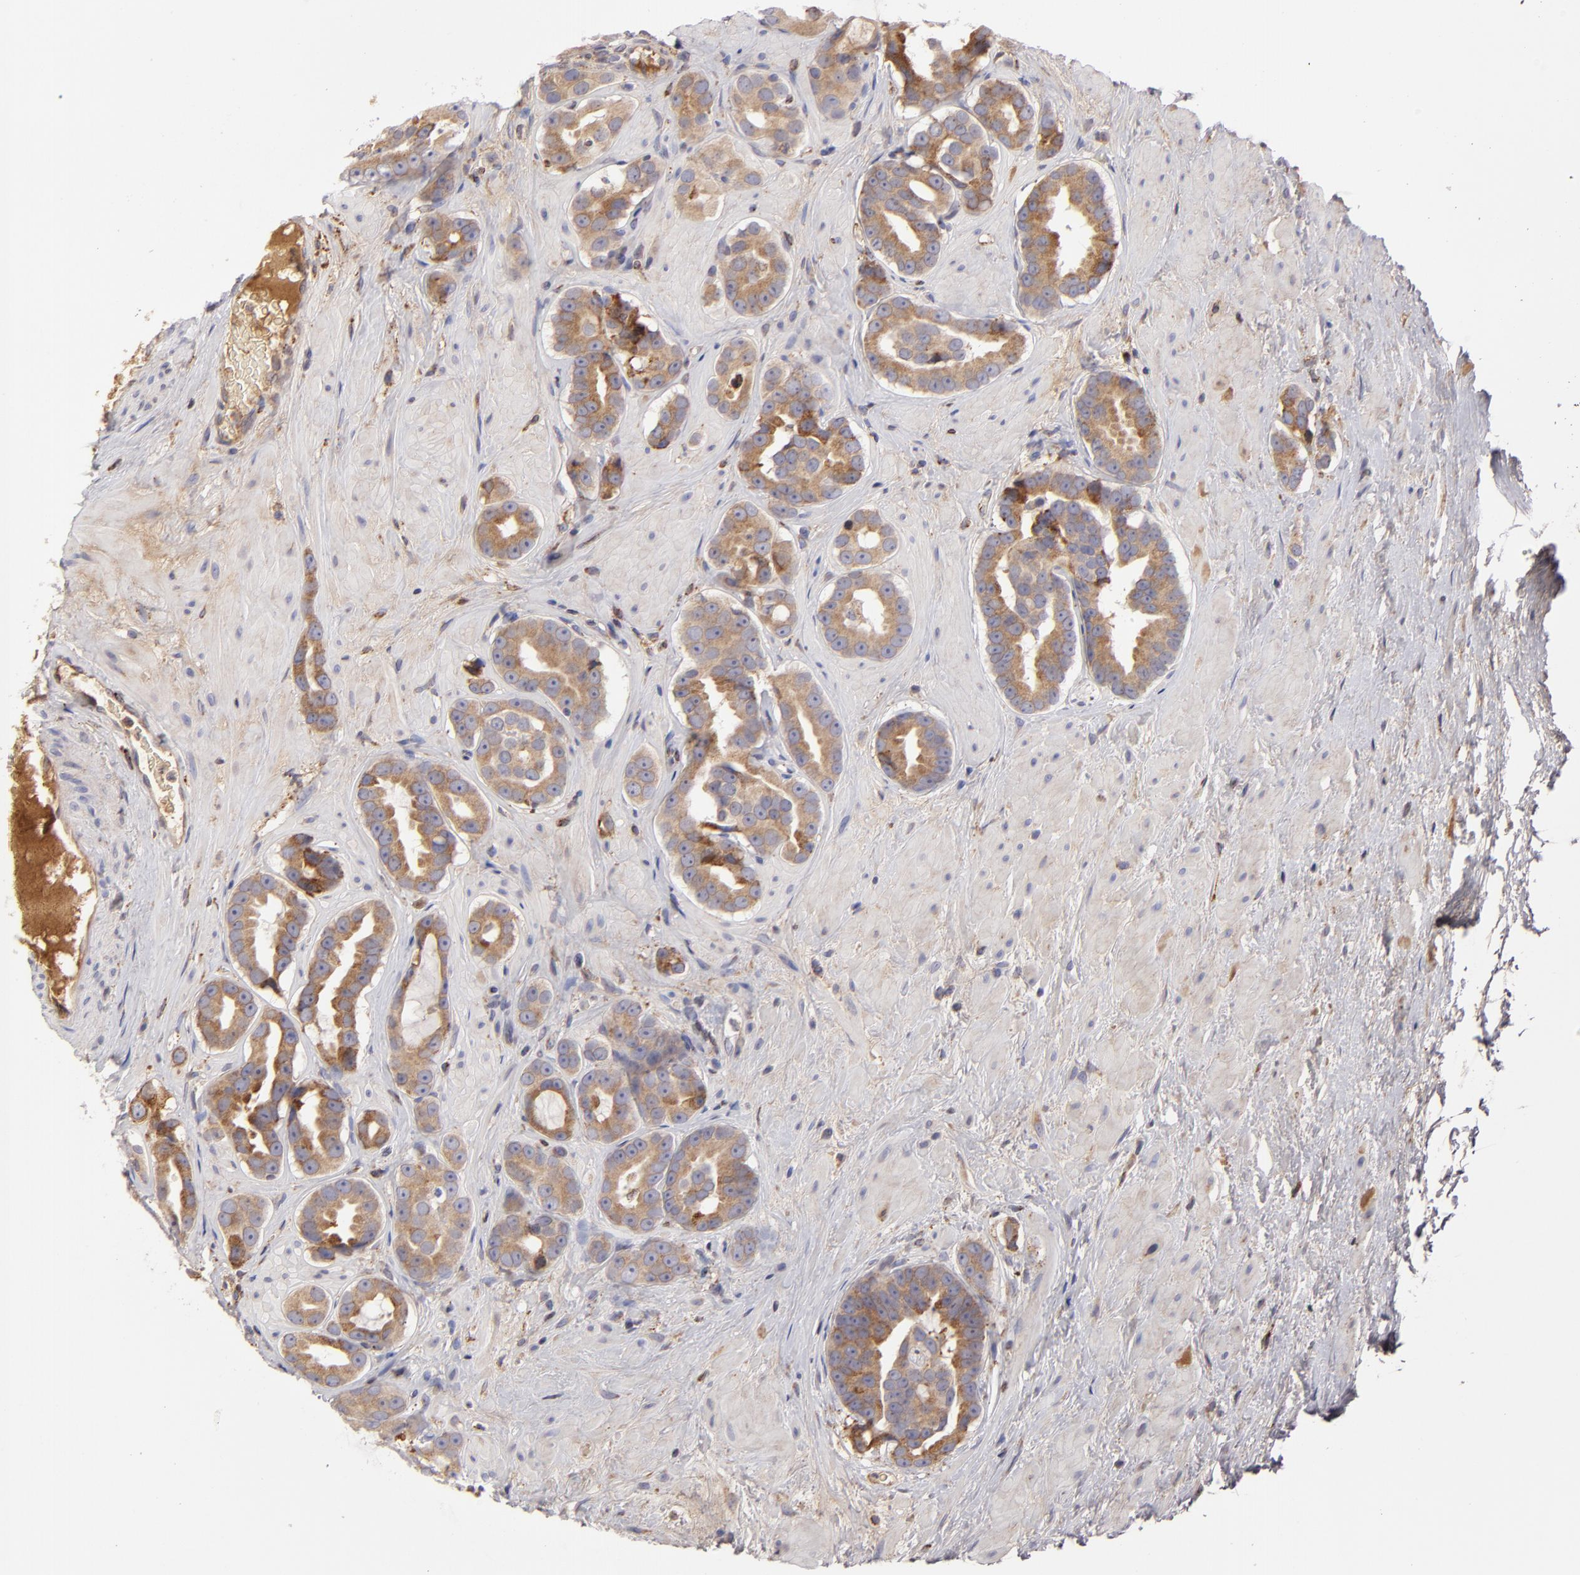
{"staining": {"intensity": "moderate", "quantity": ">75%", "location": "cytoplasmic/membranous"}, "tissue": "prostate cancer", "cell_type": "Tumor cells", "image_type": "cancer", "snomed": [{"axis": "morphology", "description": "Adenocarcinoma, Low grade"}, {"axis": "topography", "description": "Prostate"}], "caption": "Moderate cytoplasmic/membranous positivity is seen in approximately >75% of tumor cells in low-grade adenocarcinoma (prostate).", "gene": "CFB", "patient": {"sex": "male", "age": 59}}